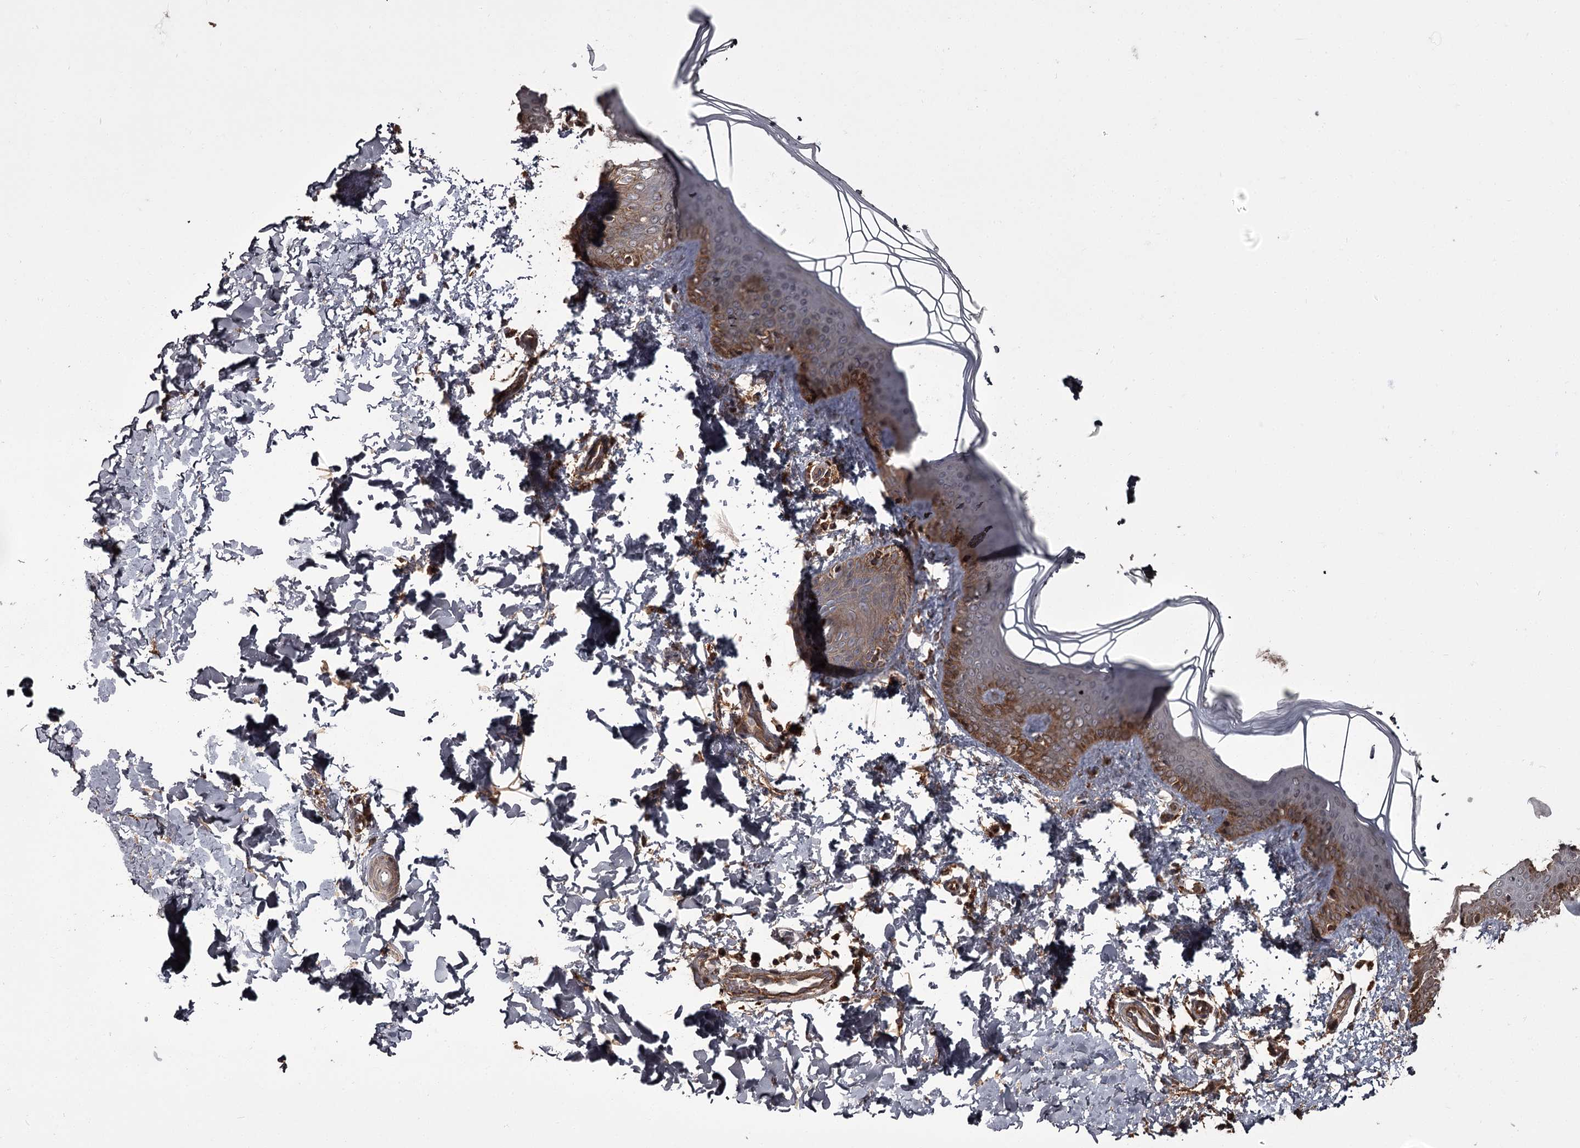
{"staining": {"intensity": "moderate", "quantity": ">75%", "location": "cytoplasmic/membranous"}, "tissue": "skin", "cell_type": "Fibroblasts", "image_type": "normal", "snomed": [{"axis": "morphology", "description": "Normal tissue, NOS"}, {"axis": "topography", "description": "Skin"}], "caption": "Brown immunohistochemical staining in normal human skin displays moderate cytoplasmic/membranous positivity in approximately >75% of fibroblasts. The staining was performed using DAB (3,3'-diaminobenzidine) to visualize the protein expression in brown, while the nuclei were stained in blue with hematoxylin (Magnification: 20x).", "gene": "THAP9", "patient": {"sex": "male", "age": 36}}